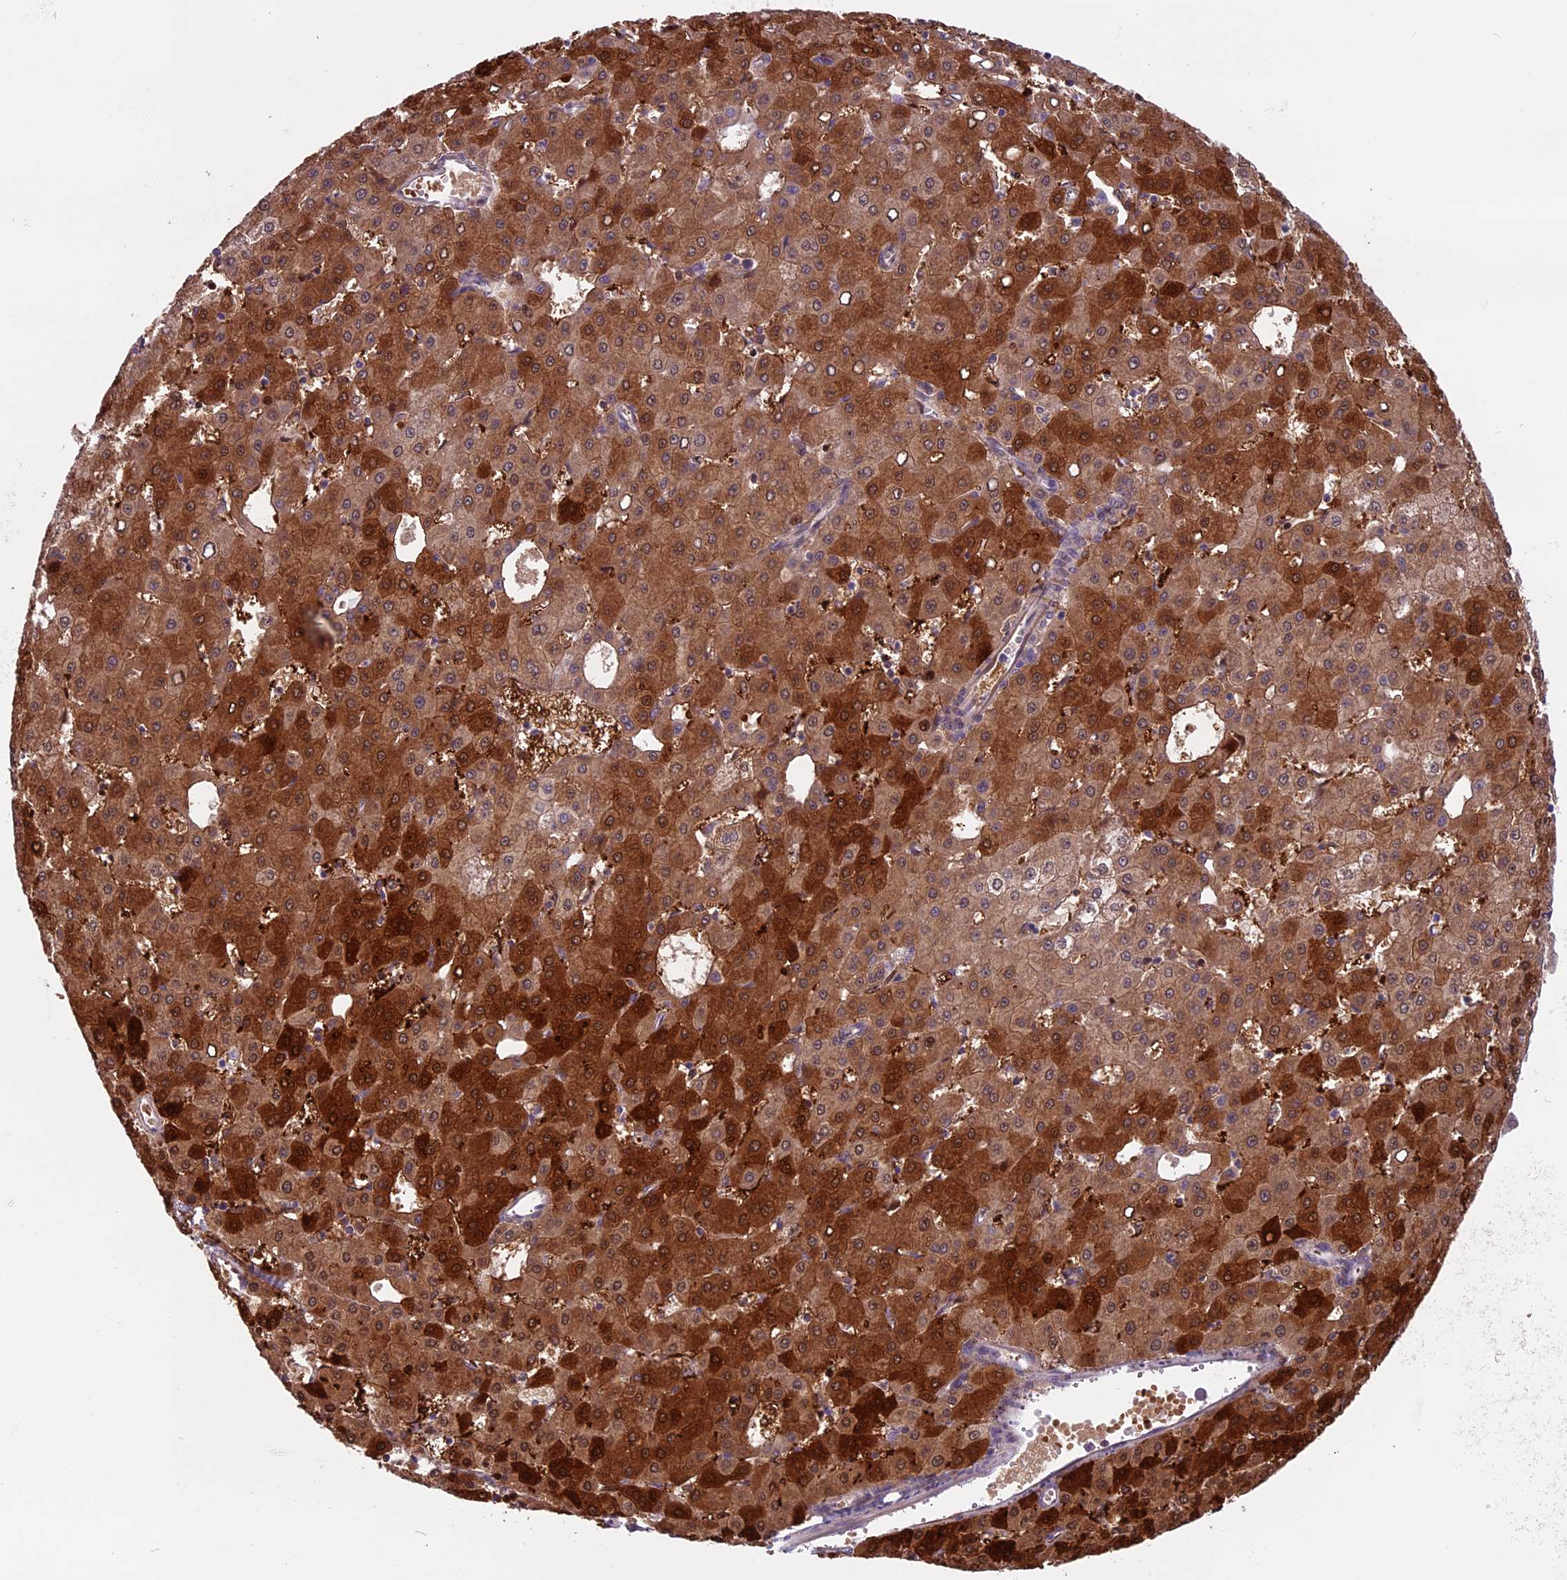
{"staining": {"intensity": "strong", "quantity": ">75%", "location": "cytoplasmic/membranous,nuclear"}, "tissue": "liver cancer", "cell_type": "Tumor cells", "image_type": "cancer", "snomed": [{"axis": "morphology", "description": "Carcinoma, Hepatocellular, NOS"}, {"axis": "topography", "description": "Liver"}], "caption": "Immunohistochemical staining of liver cancer shows strong cytoplasmic/membranous and nuclear protein expression in approximately >75% of tumor cells. The protein of interest is stained brown, and the nuclei are stained in blue (DAB (3,3'-diaminobenzidine) IHC with brightfield microscopy, high magnification).", "gene": "DCTN5", "patient": {"sex": "male", "age": 47}}